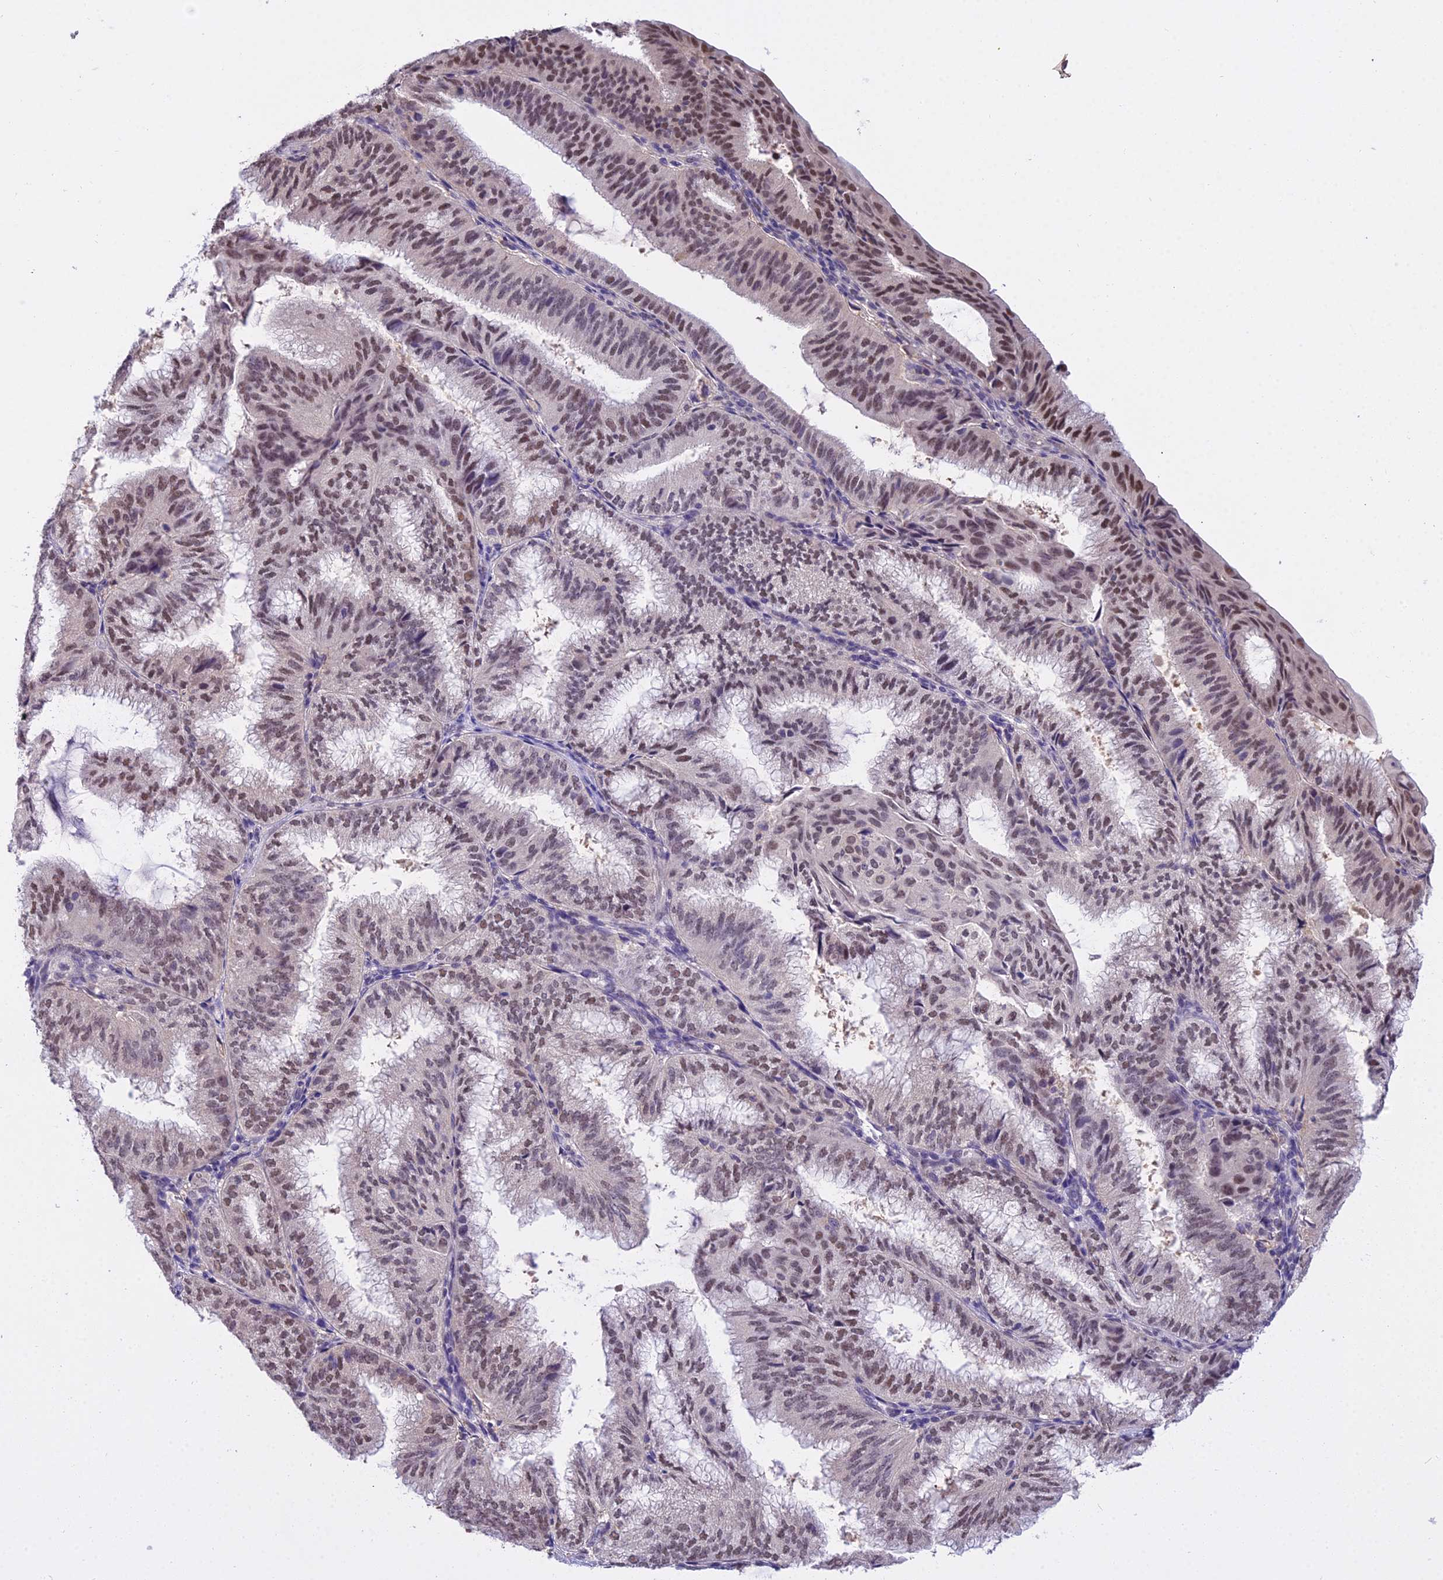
{"staining": {"intensity": "moderate", "quantity": ">75%", "location": "nuclear"}, "tissue": "endometrial cancer", "cell_type": "Tumor cells", "image_type": "cancer", "snomed": [{"axis": "morphology", "description": "Adenocarcinoma, NOS"}, {"axis": "topography", "description": "Endometrium"}], "caption": "Protein staining of adenocarcinoma (endometrial) tissue exhibits moderate nuclear staining in about >75% of tumor cells.", "gene": "MAT2A", "patient": {"sex": "female", "age": 49}}